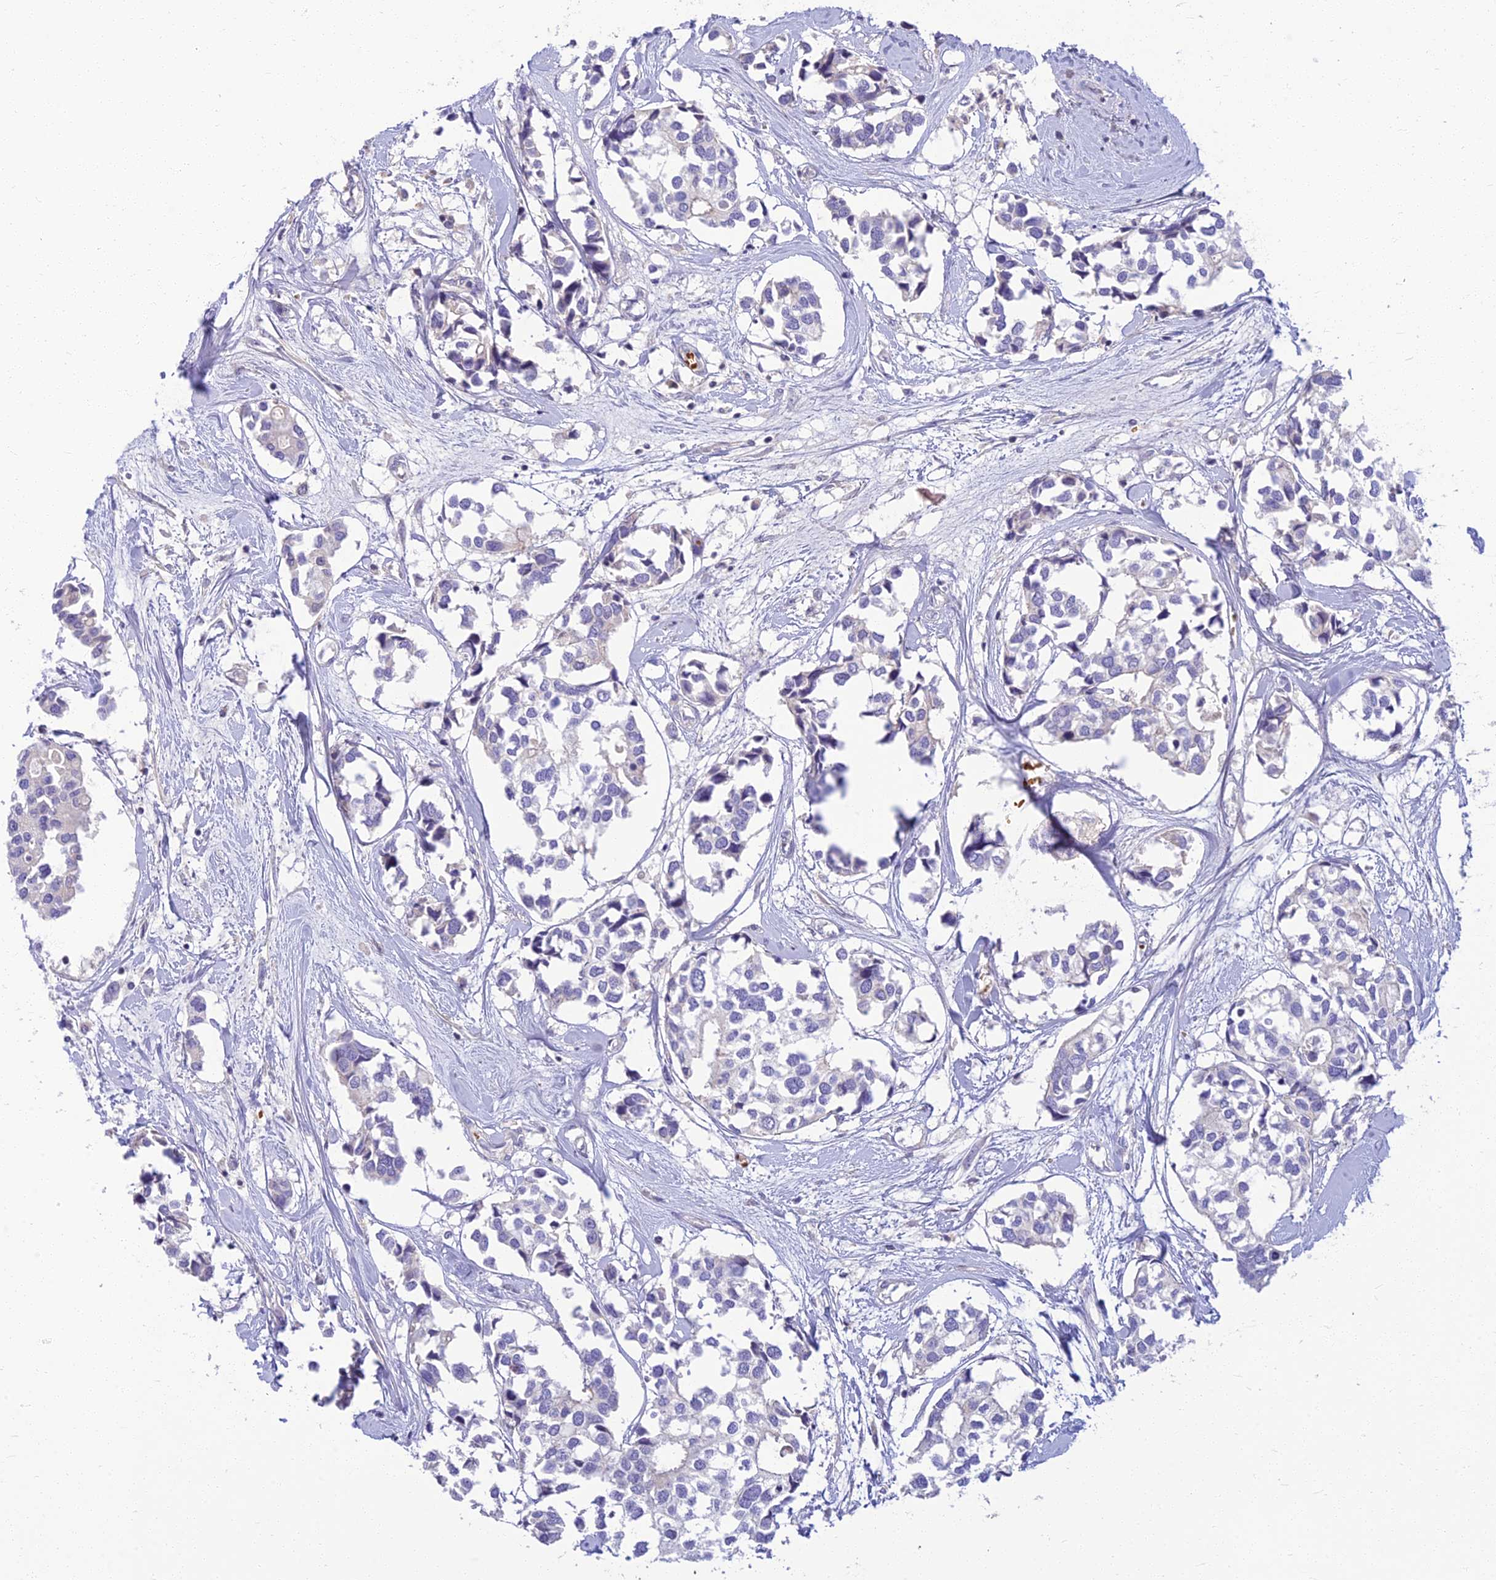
{"staining": {"intensity": "negative", "quantity": "none", "location": "none"}, "tissue": "breast cancer", "cell_type": "Tumor cells", "image_type": "cancer", "snomed": [{"axis": "morphology", "description": "Duct carcinoma"}, {"axis": "topography", "description": "Breast"}], "caption": "This is an IHC photomicrograph of breast cancer. There is no positivity in tumor cells.", "gene": "CLIP4", "patient": {"sex": "female", "age": 83}}